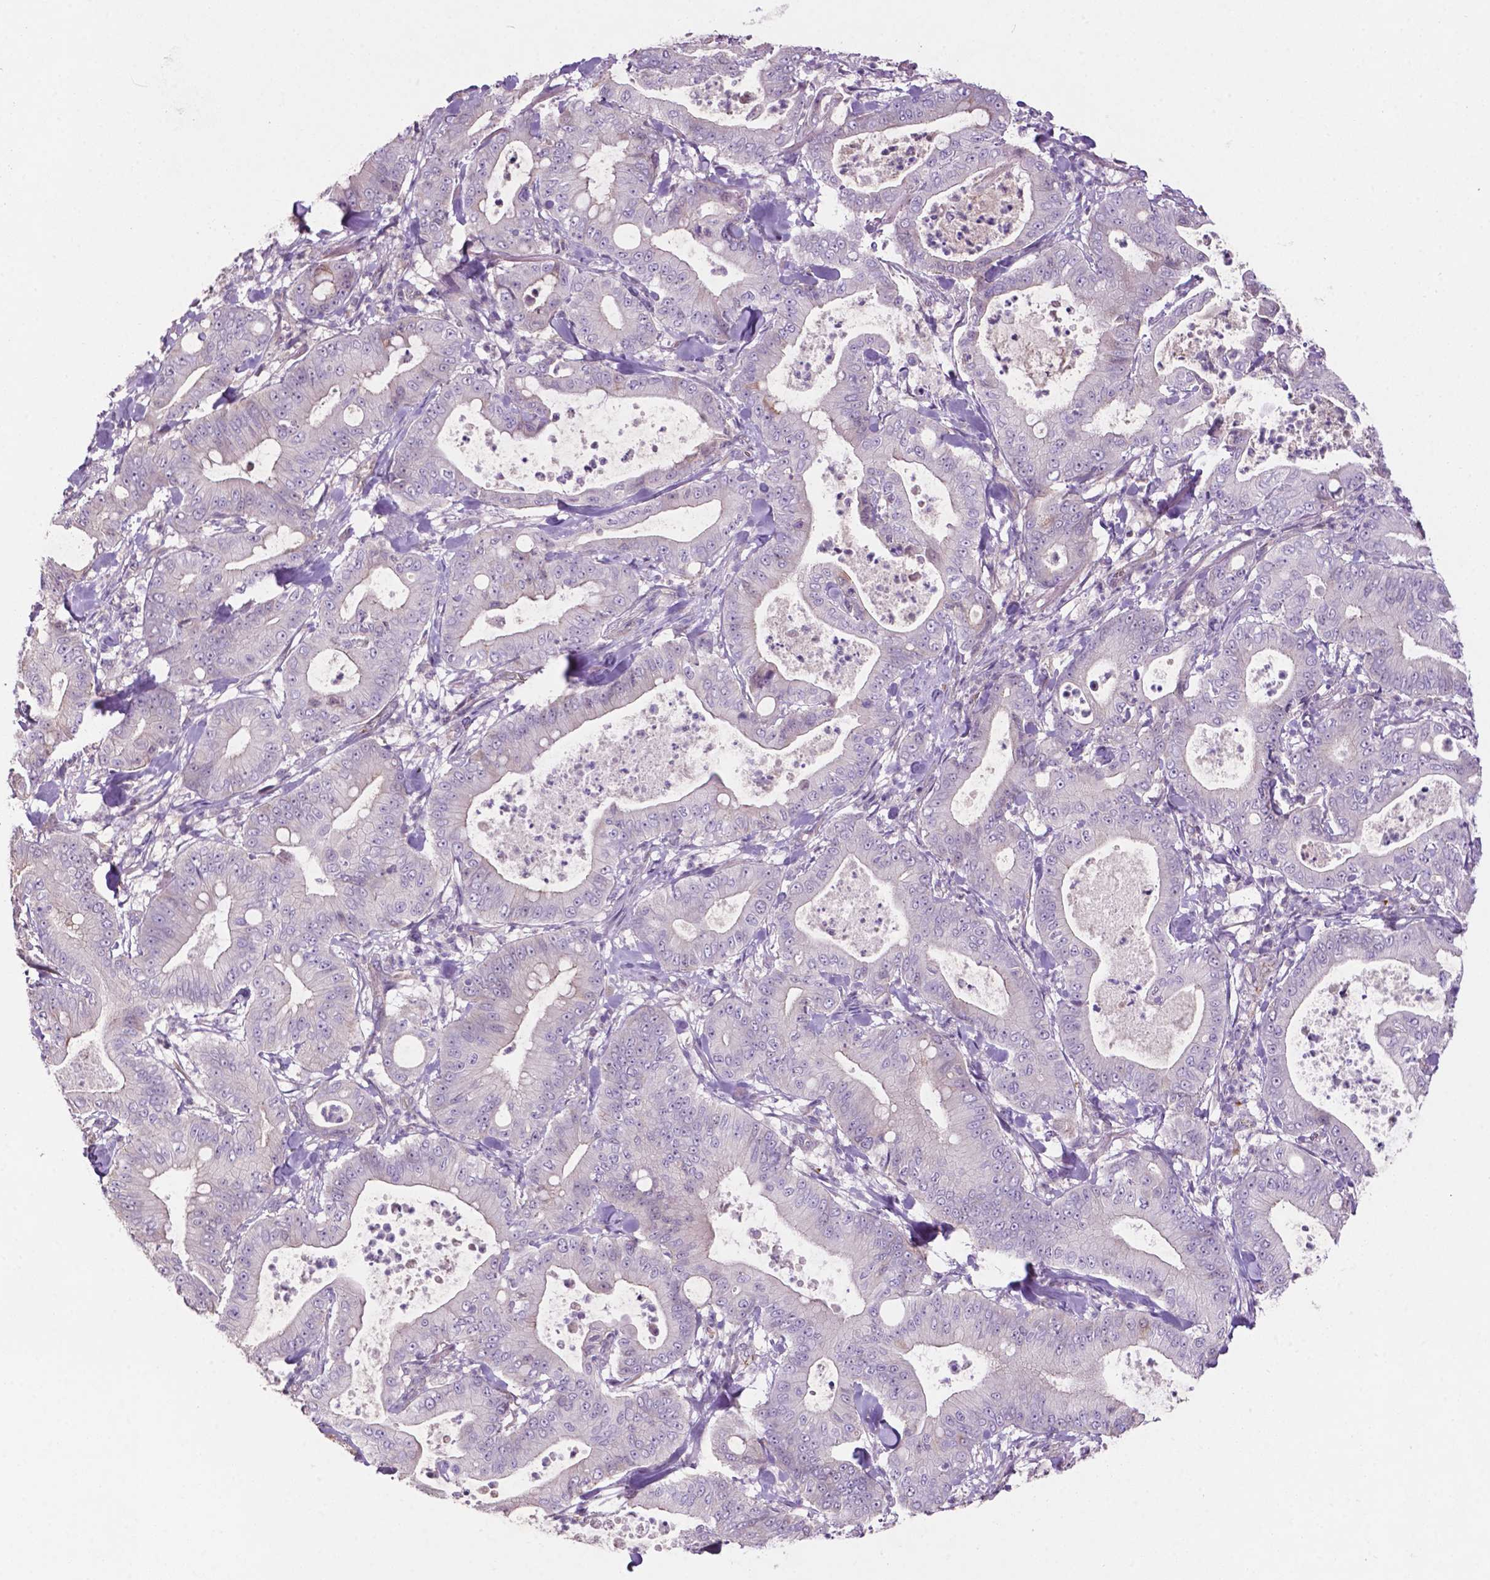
{"staining": {"intensity": "negative", "quantity": "none", "location": "none"}, "tissue": "pancreatic cancer", "cell_type": "Tumor cells", "image_type": "cancer", "snomed": [{"axis": "morphology", "description": "Adenocarcinoma, NOS"}, {"axis": "topography", "description": "Pancreas"}], "caption": "Protein analysis of pancreatic adenocarcinoma demonstrates no significant staining in tumor cells.", "gene": "ARL5C", "patient": {"sex": "male", "age": 71}}